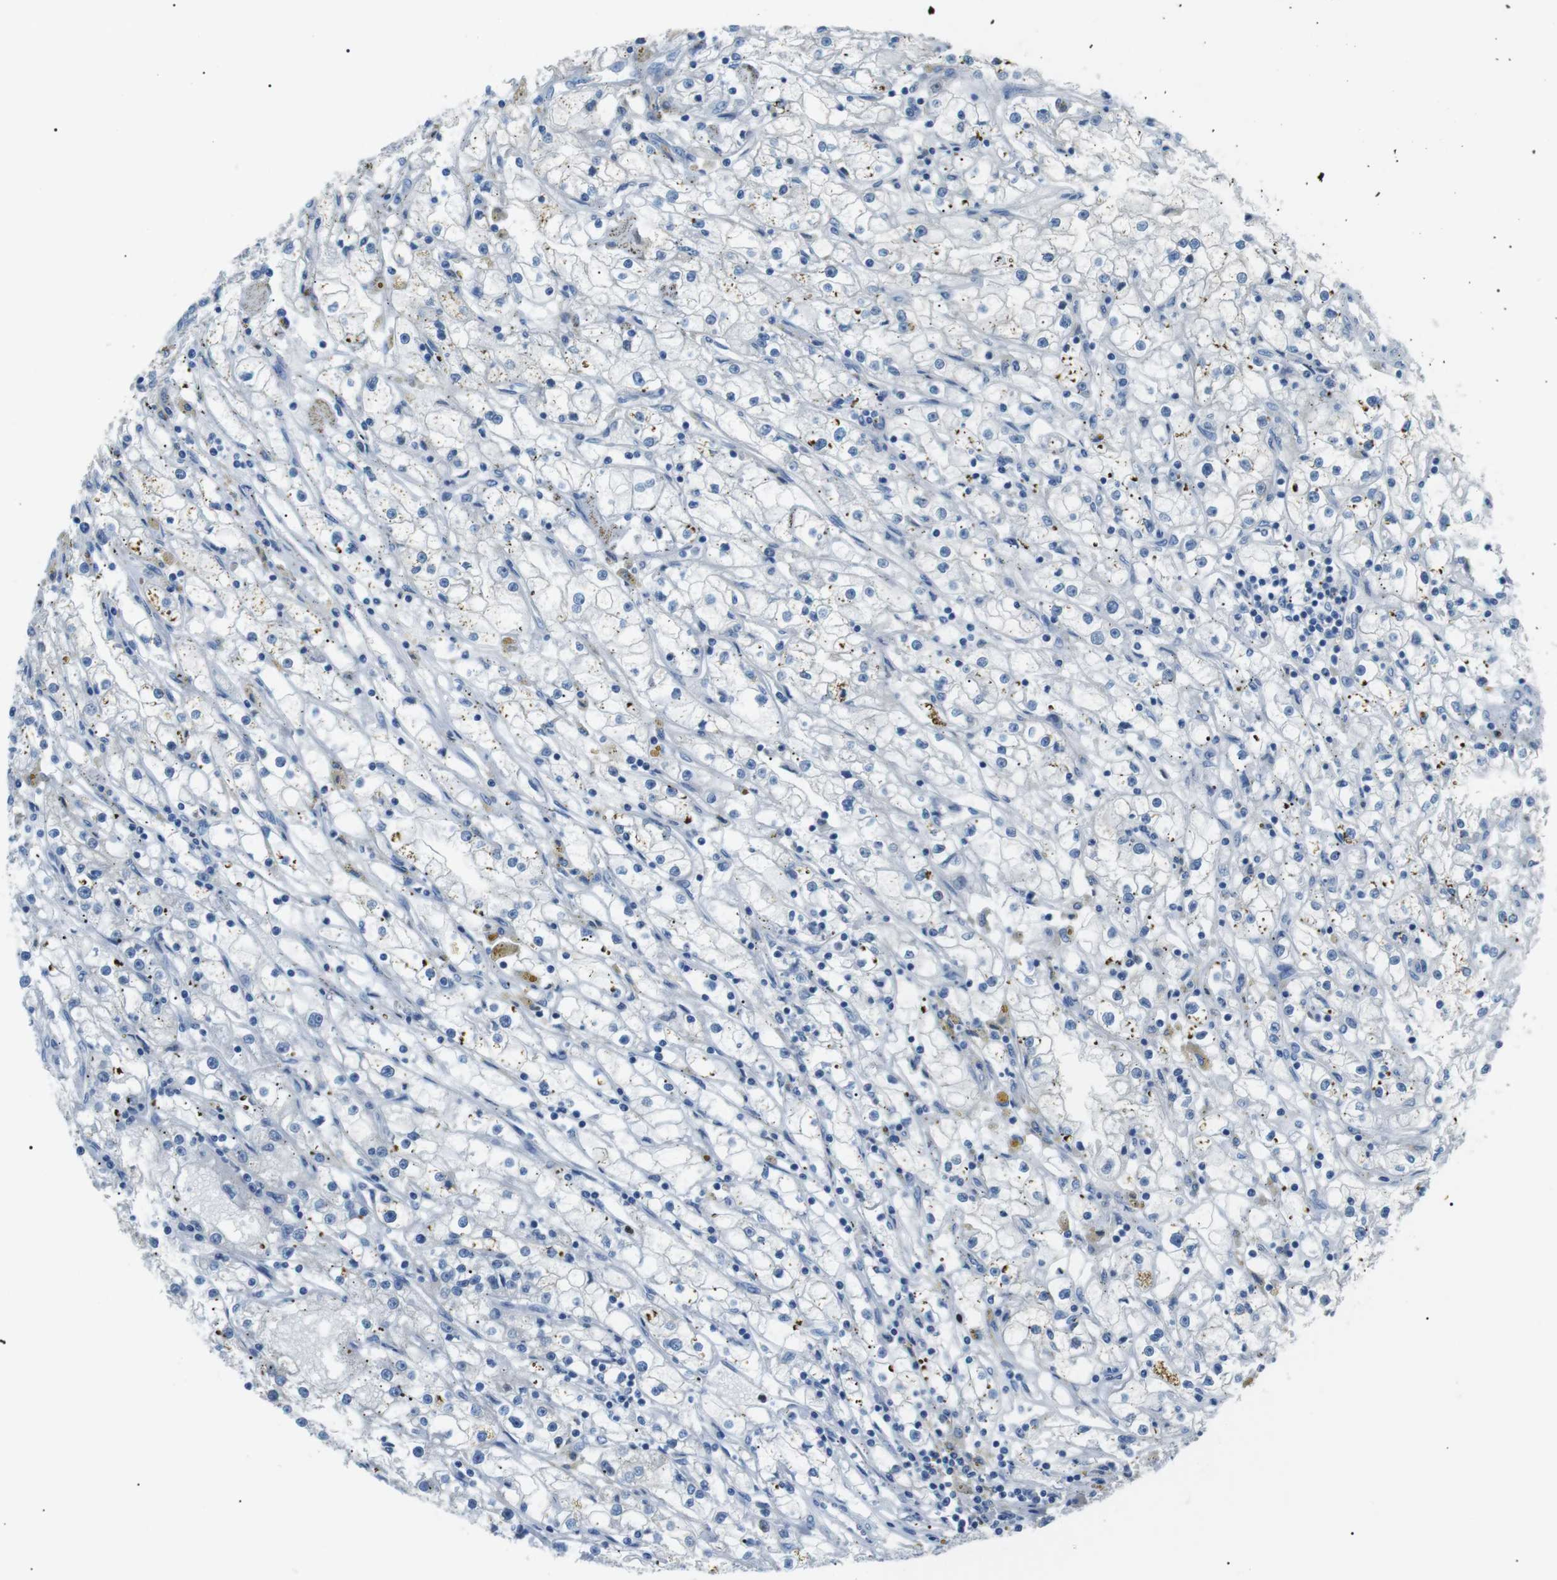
{"staining": {"intensity": "negative", "quantity": "none", "location": "none"}, "tissue": "renal cancer", "cell_type": "Tumor cells", "image_type": "cancer", "snomed": [{"axis": "morphology", "description": "Adenocarcinoma, NOS"}, {"axis": "topography", "description": "Kidney"}], "caption": "DAB (3,3'-diaminobenzidine) immunohistochemical staining of human adenocarcinoma (renal) exhibits no significant expression in tumor cells. (Immunohistochemistry, brightfield microscopy, high magnification).", "gene": "CDH26", "patient": {"sex": "male", "age": 56}}